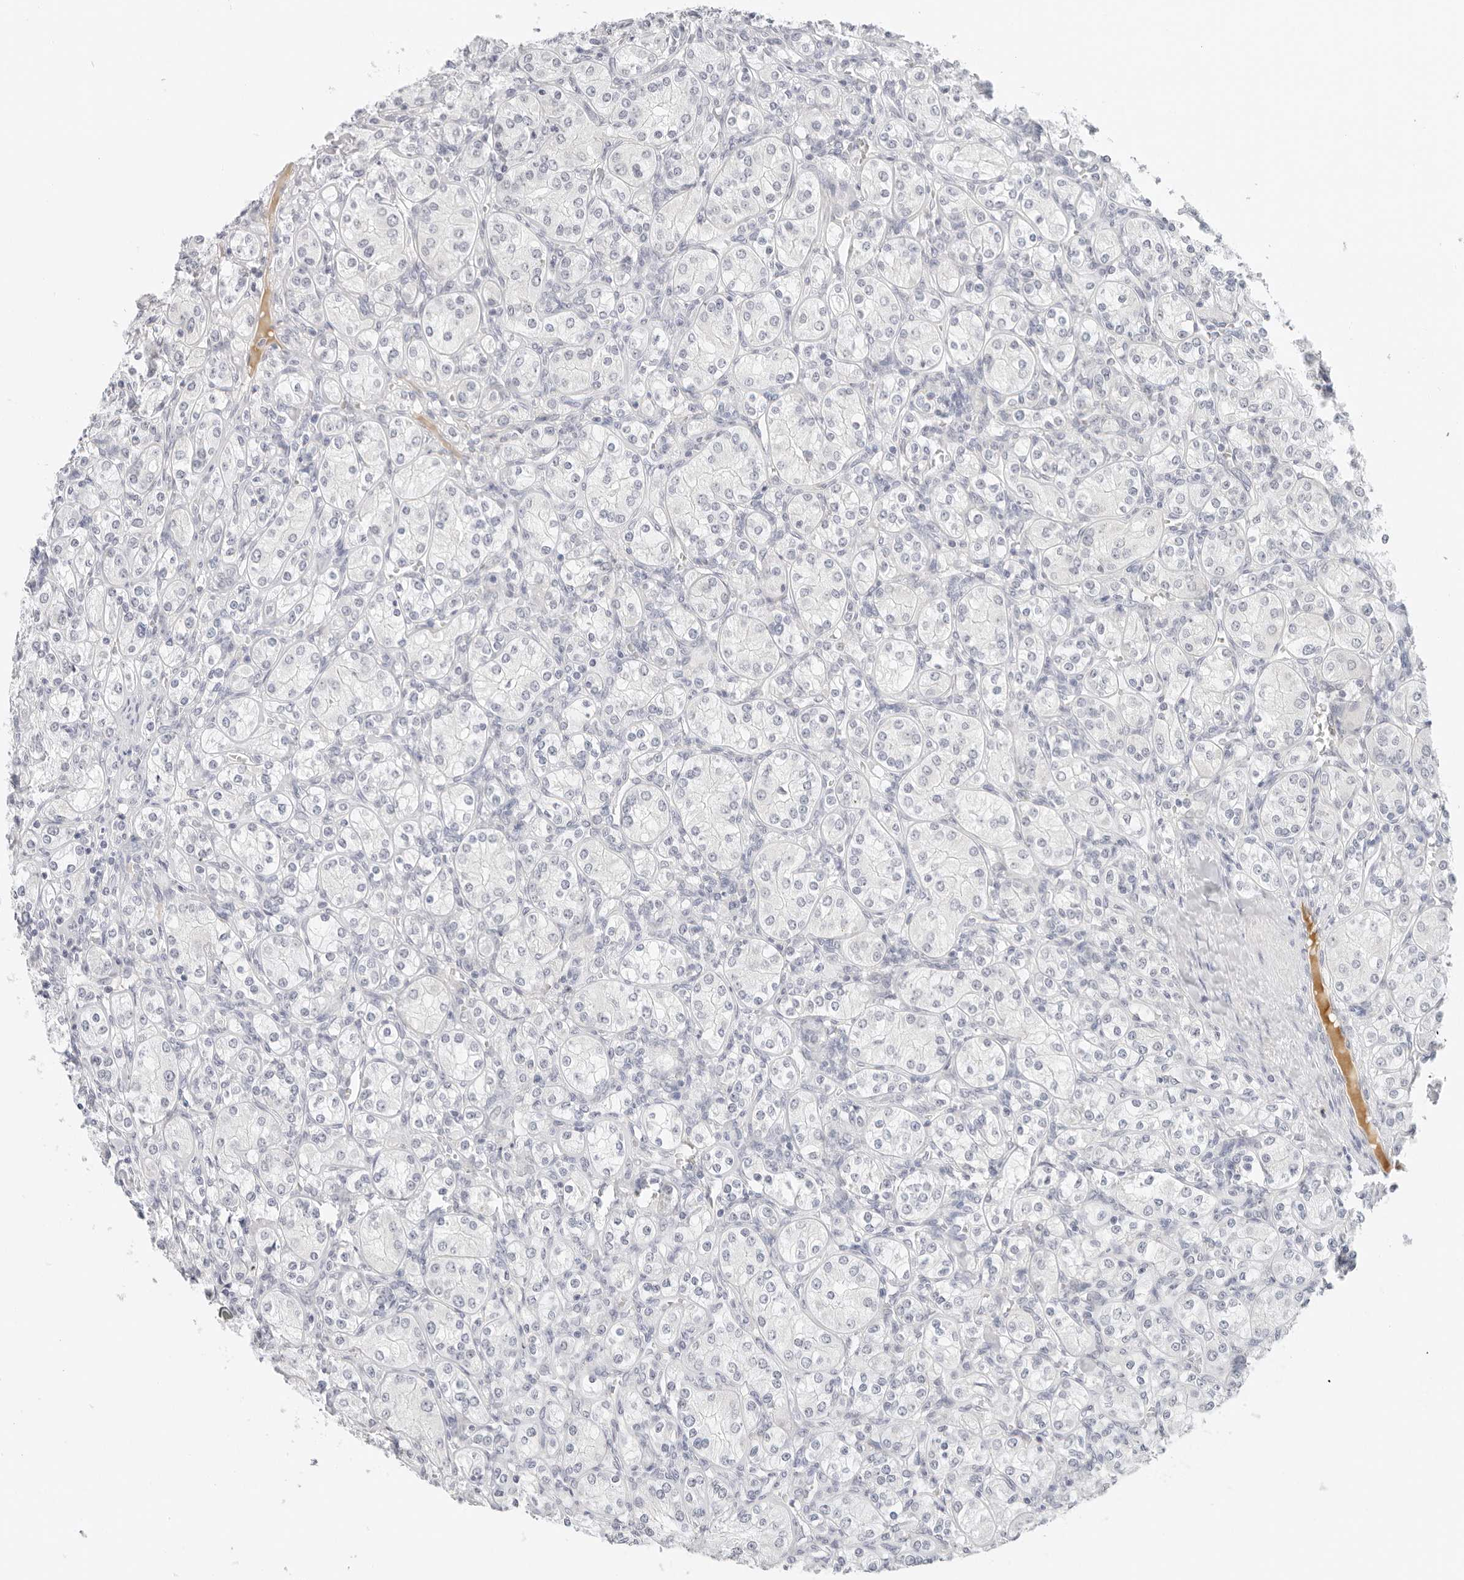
{"staining": {"intensity": "negative", "quantity": "none", "location": "none"}, "tissue": "renal cancer", "cell_type": "Tumor cells", "image_type": "cancer", "snomed": [{"axis": "morphology", "description": "Adenocarcinoma, NOS"}, {"axis": "topography", "description": "Kidney"}], "caption": "This image is of renal adenocarcinoma stained with immunohistochemistry to label a protein in brown with the nuclei are counter-stained blue. There is no expression in tumor cells.", "gene": "RC3H1", "patient": {"sex": "male", "age": 77}}